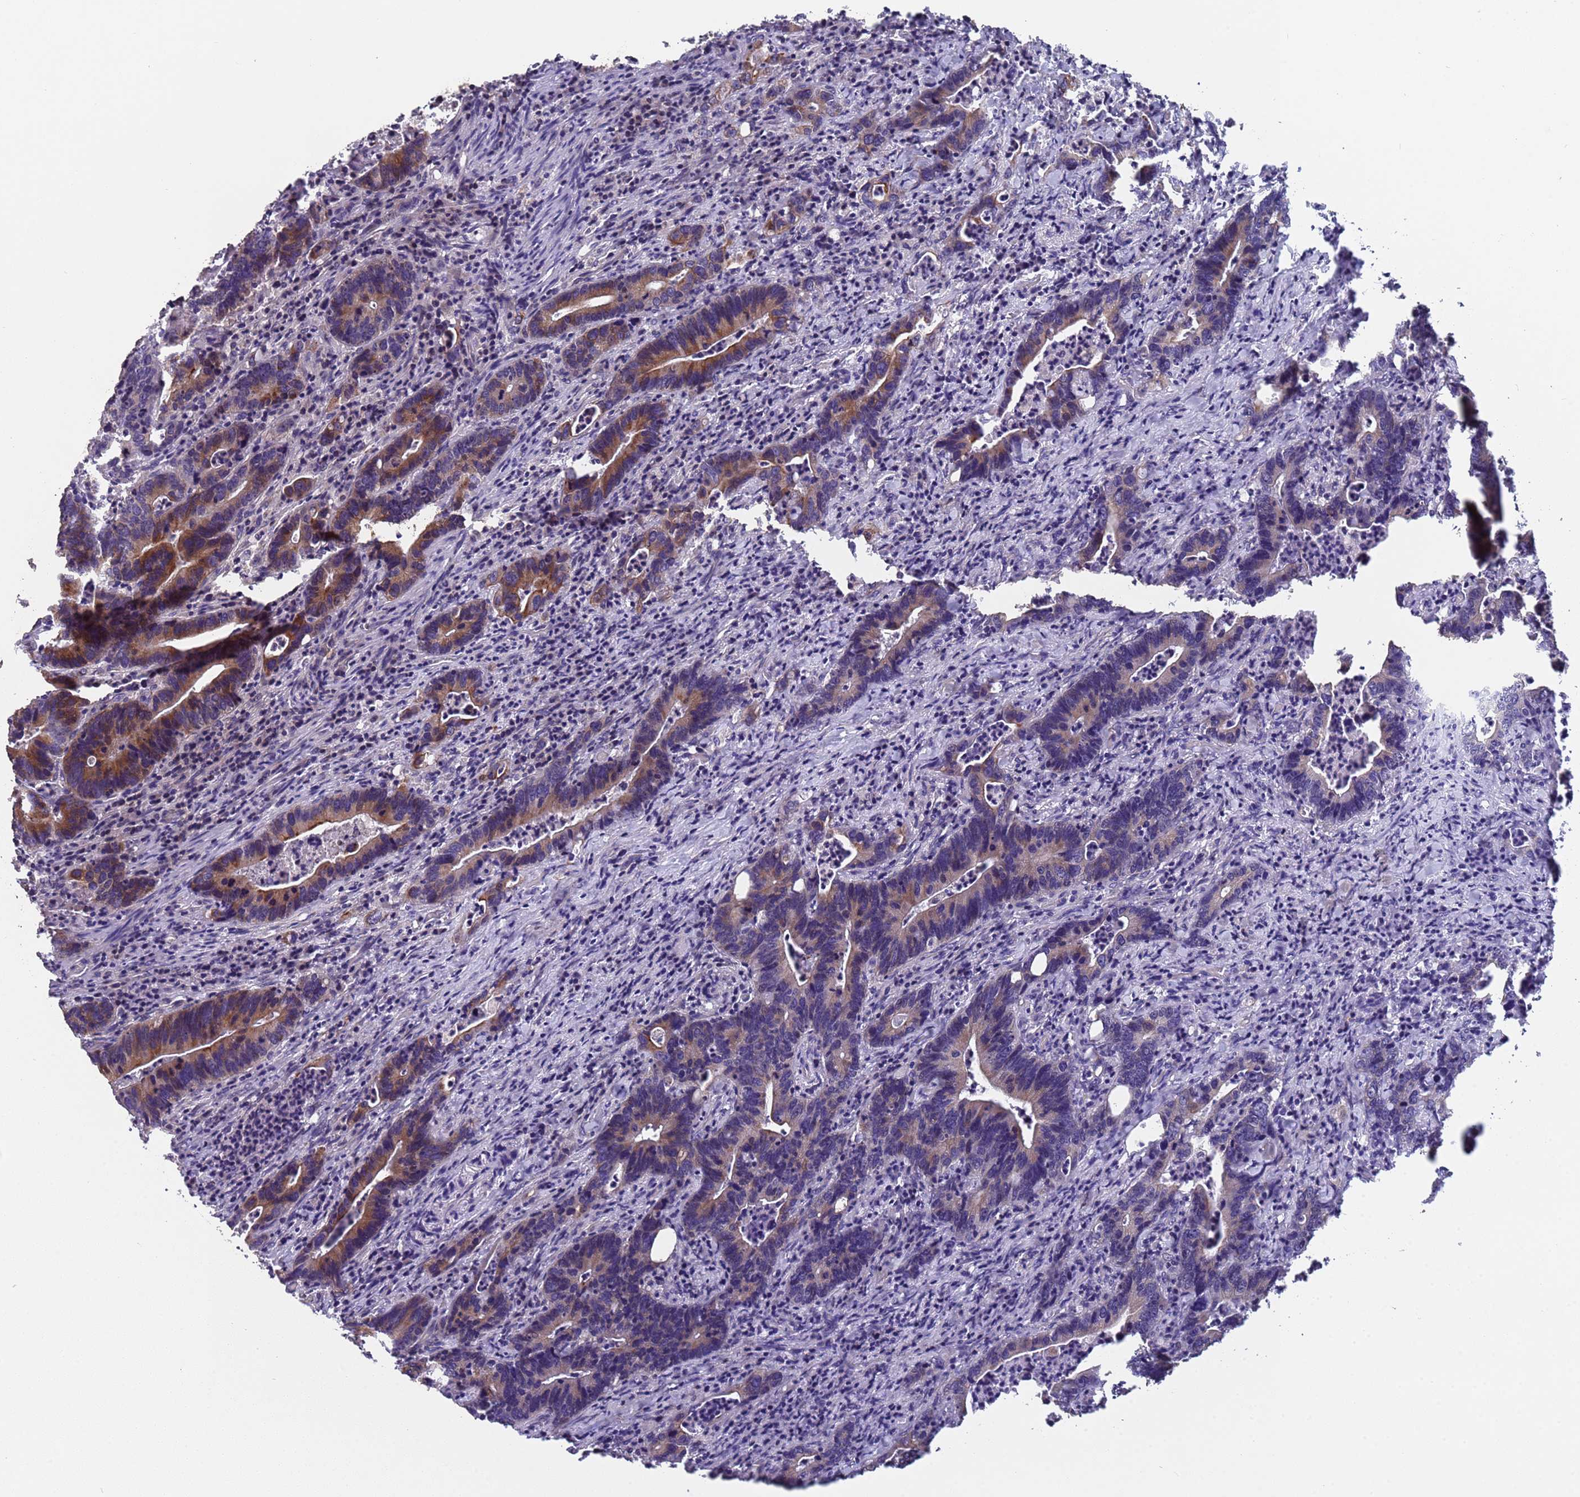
{"staining": {"intensity": "moderate", "quantity": "25%-75%", "location": "cytoplasmic/membranous"}, "tissue": "colorectal cancer", "cell_type": "Tumor cells", "image_type": "cancer", "snomed": [{"axis": "morphology", "description": "Adenocarcinoma, NOS"}, {"axis": "topography", "description": "Colon"}], "caption": "IHC staining of adenocarcinoma (colorectal), which shows medium levels of moderate cytoplasmic/membranous staining in approximately 25%-75% of tumor cells indicating moderate cytoplasmic/membranous protein positivity. The staining was performed using DAB (3,3'-diaminobenzidine) (brown) for protein detection and nuclei were counterstained in hematoxylin (blue).", "gene": "ACAD8", "patient": {"sex": "female", "age": 75}}